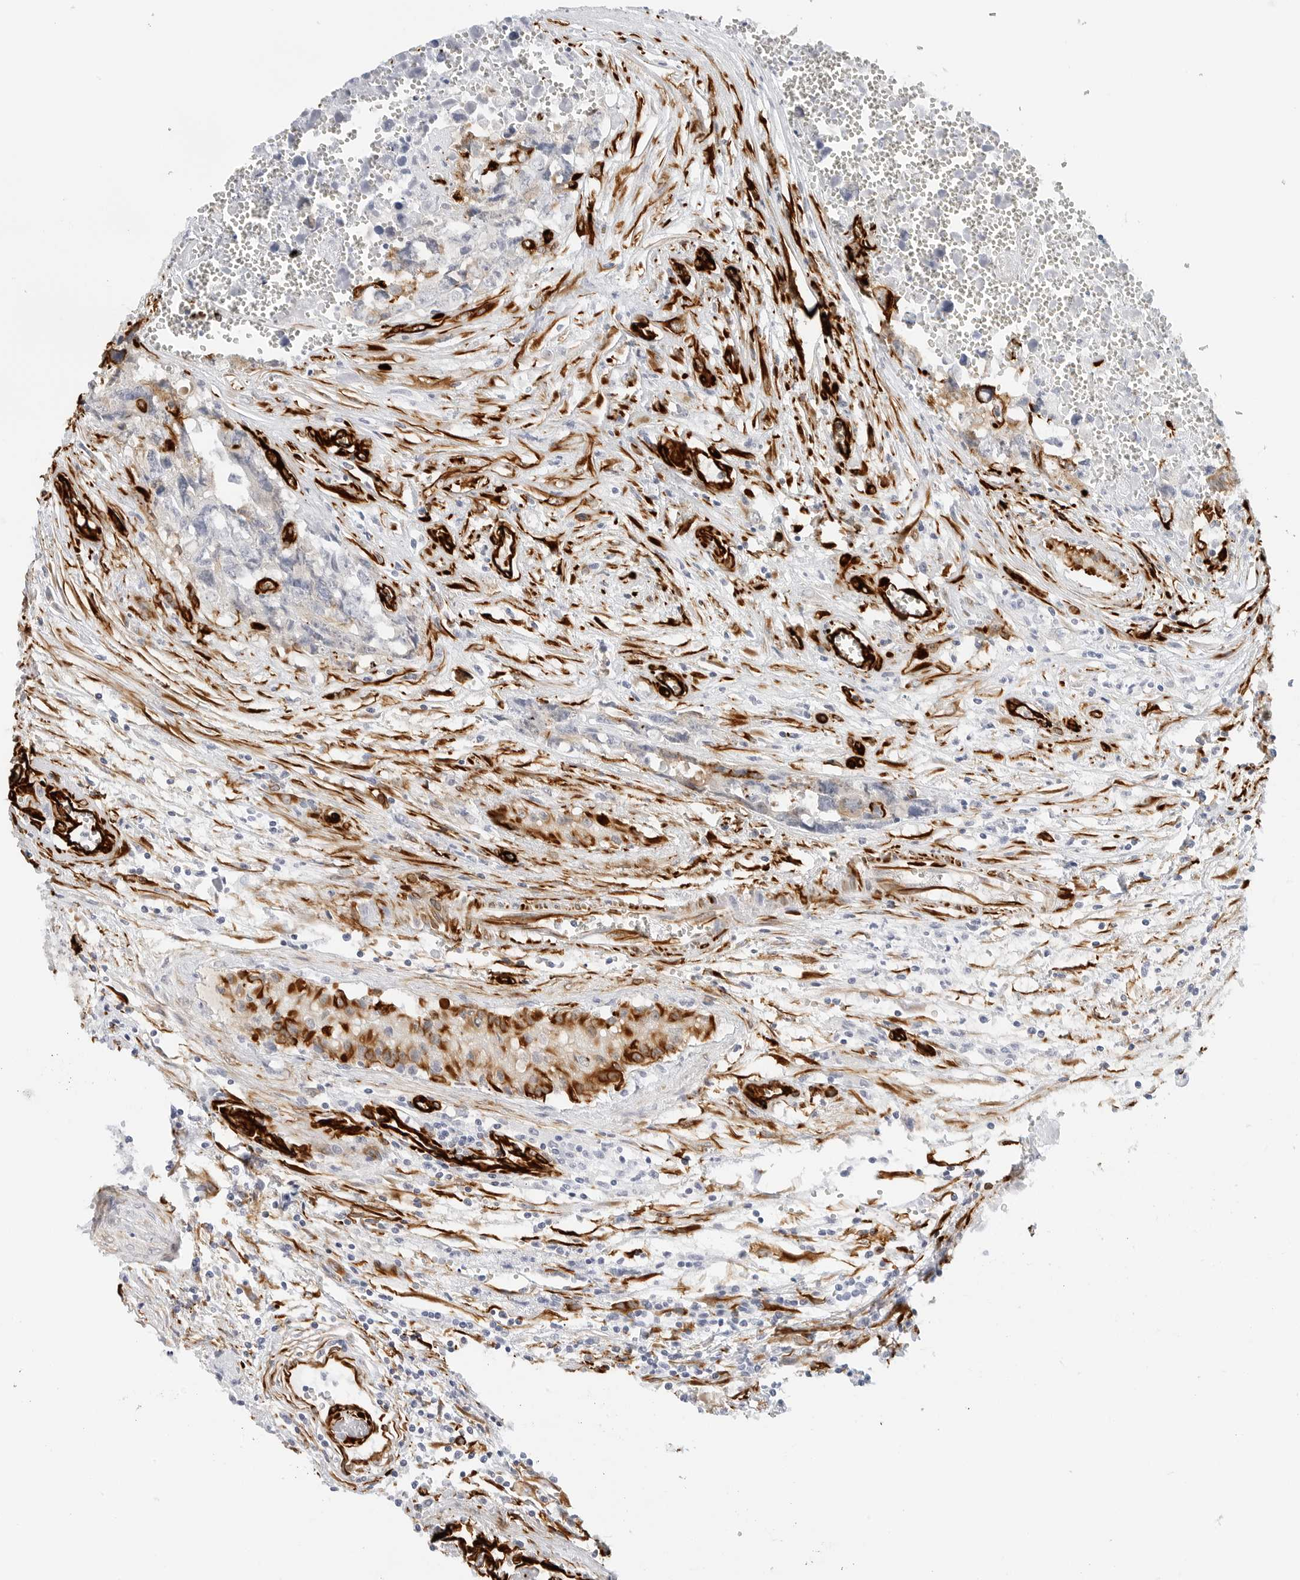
{"staining": {"intensity": "weak", "quantity": "<25%", "location": "cytoplasmic/membranous"}, "tissue": "testis cancer", "cell_type": "Tumor cells", "image_type": "cancer", "snomed": [{"axis": "morphology", "description": "Carcinoma, Embryonal, NOS"}, {"axis": "topography", "description": "Testis"}], "caption": "Tumor cells are negative for protein expression in human embryonal carcinoma (testis).", "gene": "NES", "patient": {"sex": "male", "age": 31}}